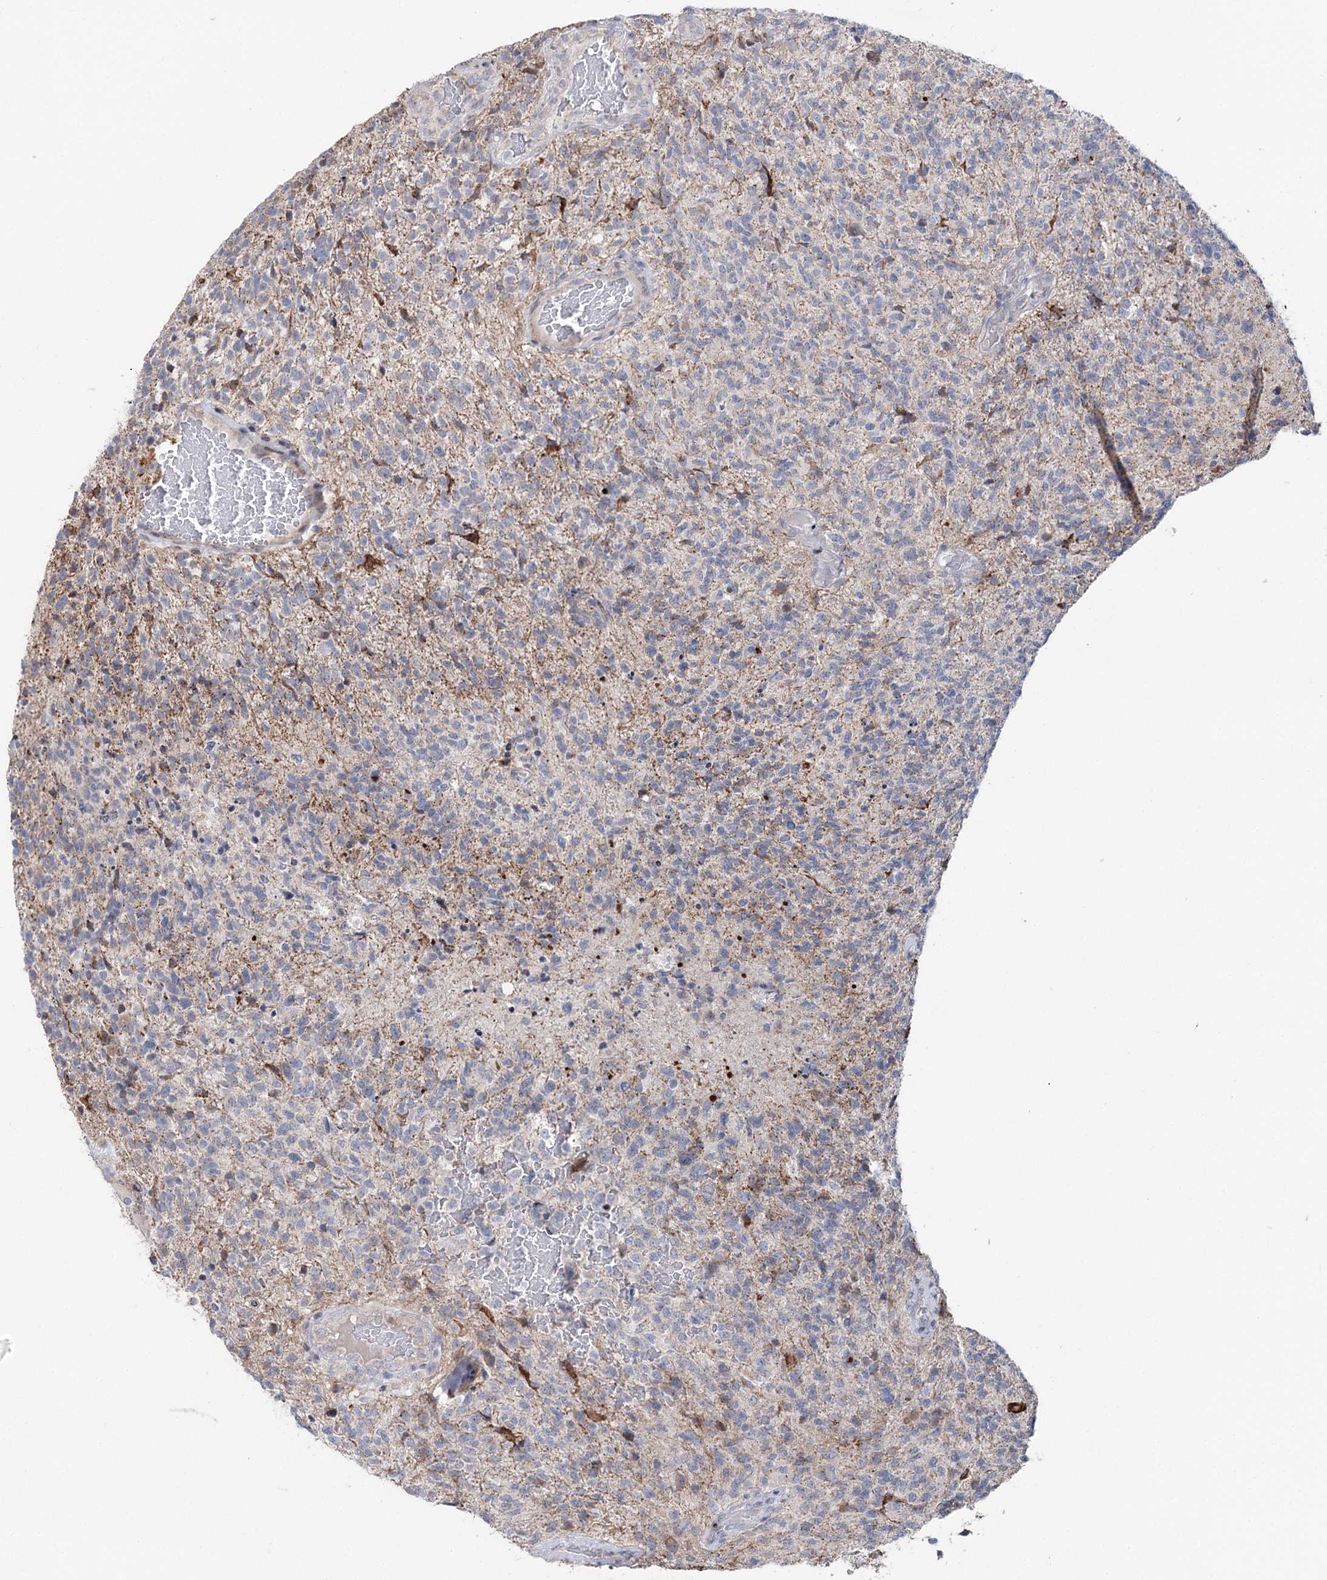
{"staining": {"intensity": "negative", "quantity": "none", "location": "none"}, "tissue": "glioma", "cell_type": "Tumor cells", "image_type": "cancer", "snomed": [{"axis": "morphology", "description": "Glioma, malignant, High grade"}, {"axis": "topography", "description": "Brain"}], "caption": "DAB (3,3'-diaminobenzidine) immunohistochemical staining of glioma reveals no significant staining in tumor cells.", "gene": "PTGR1", "patient": {"sex": "male", "age": 56}}